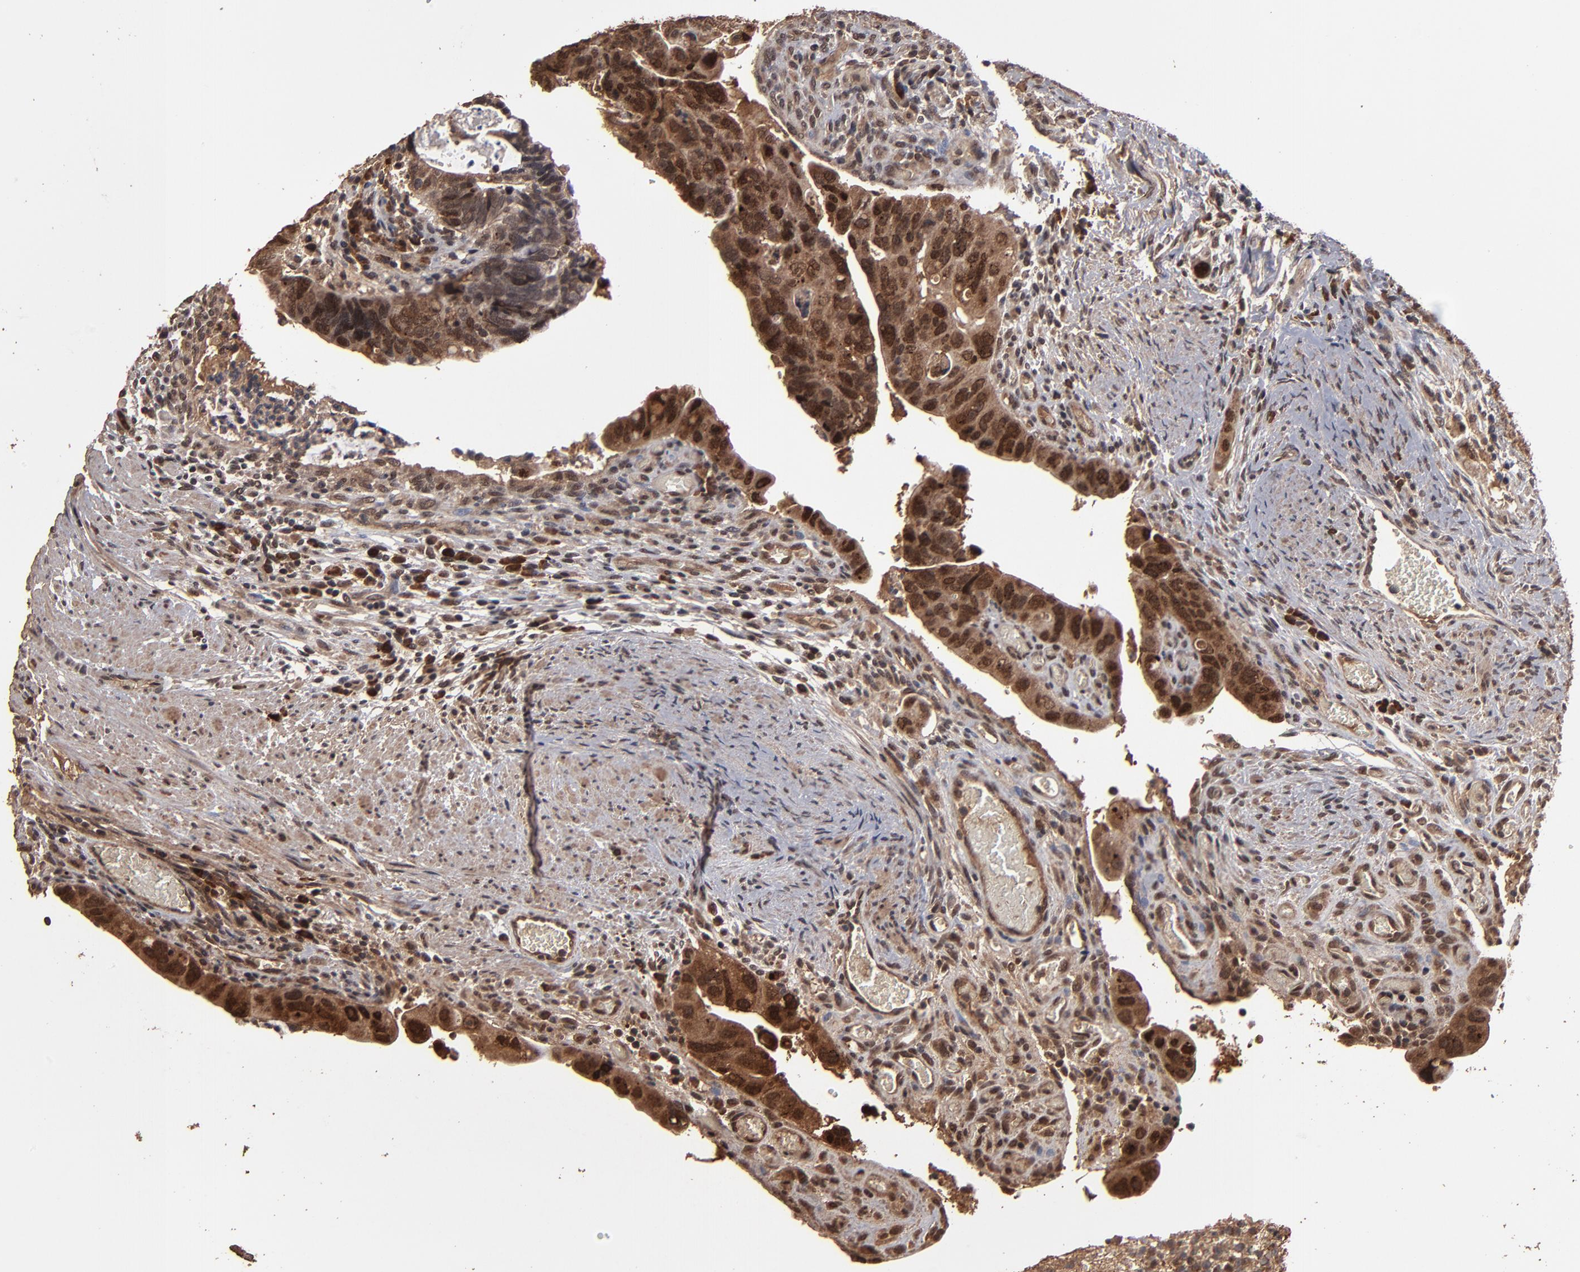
{"staining": {"intensity": "strong", "quantity": ">75%", "location": "cytoplasmic/membranous,nuclear"}, "tissue": "colorectal cancer", "cell_type": "Tumor cells", "image_type": "cancer", "snomed": [{"axis": "morphology", "description": "Adenocarcinoma, NOS"}, {"axis": "topography", "description": "Rectum"}], "caption": "Tumor cells demonstrate high levels of strong cytoplasmic/membranous and nuclear expression in about >75% of cells in colorectal cancer (adenocarcinoma). (IHC, brightfield microscopy, high magnification).", "gene": "NXF2B", "patient": {"sex": "male", "age": 53}}